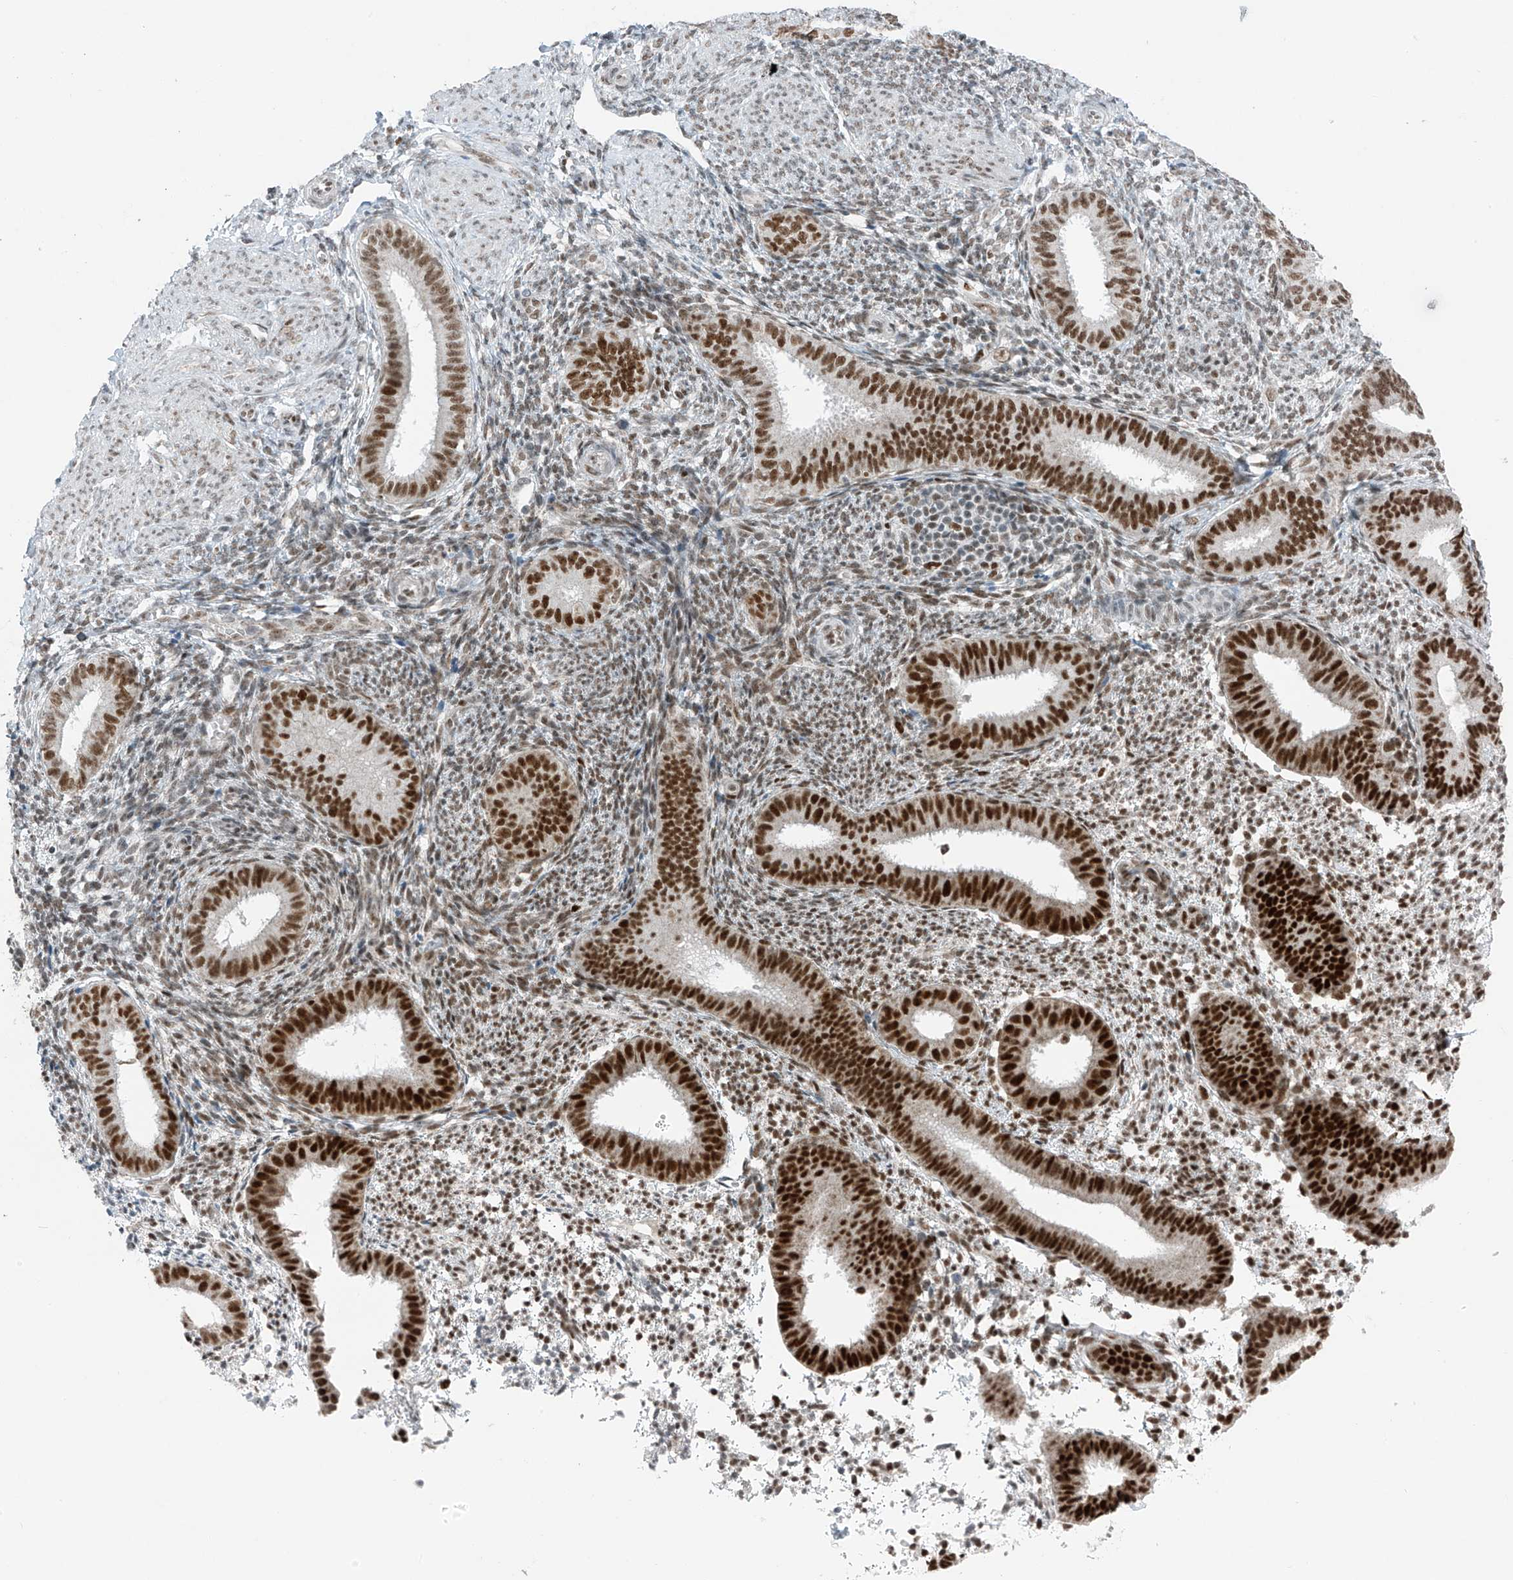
{"staining": {"intensity": "moderate", "quantity": "25%-75%", "location": "nuclear"}, "tissue": "endometrium", "cell_type": "Cells in endometrial stroma", "image_type": "normal", "snomed": [{"axis": "morphology", "description": "Normal tissue, NOS"}, {"axis": "topography", "description": "Uterus"}, {"axis": "topography", "description": "Endometrium"}], "caption": "Brown immunohistochemical staining in benign human endometrium displays moderate nuclear staining in about 25%-75% of cells in endometrial stroma. Immunohistochemistry stains the protein of interest in brown and the nuclei are stained blue.", "gene": "WRNIP1", "patient": {"sex": "female", "age": 48}}